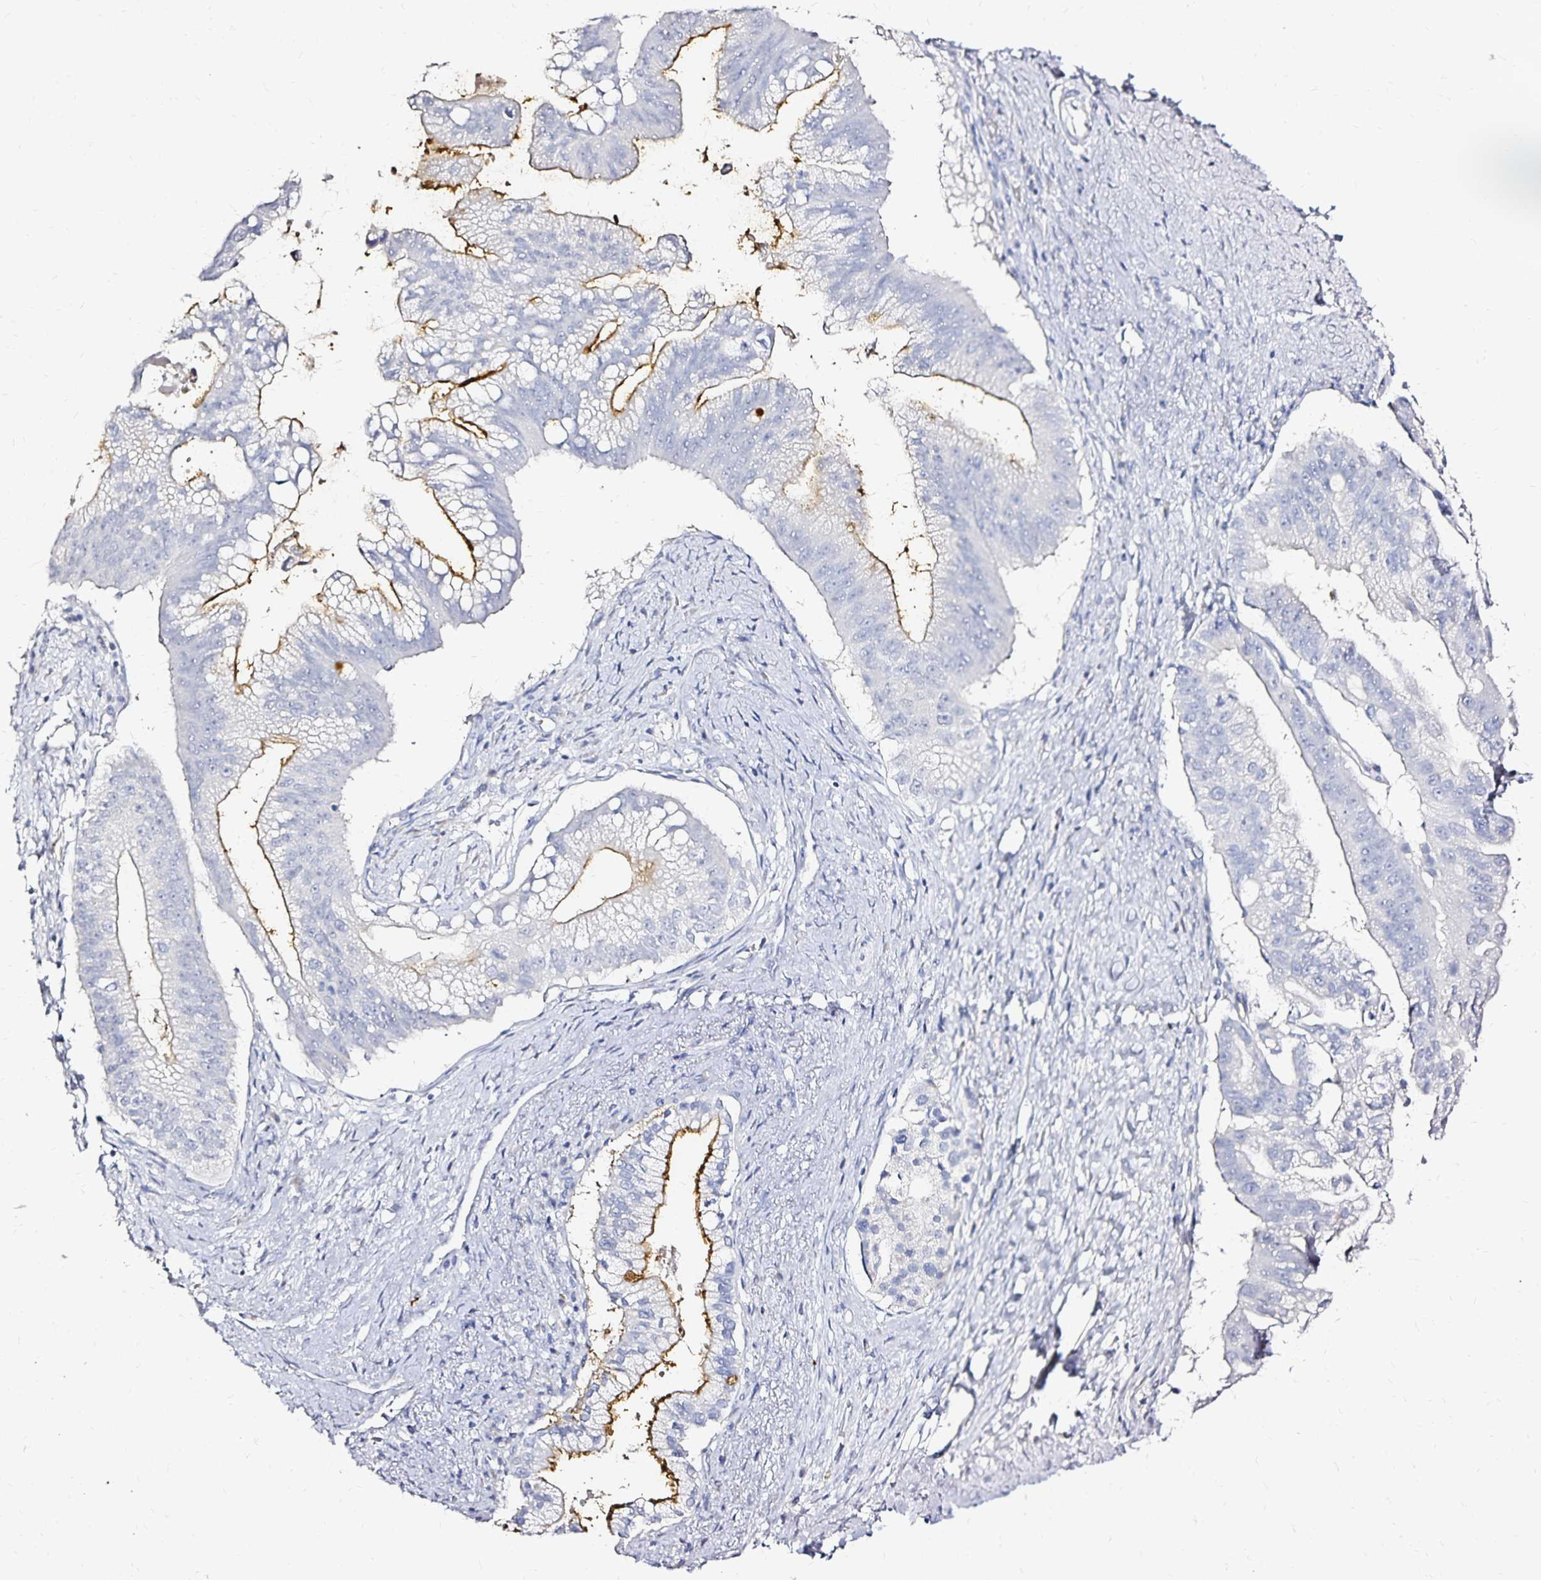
{"staining": {"intensity": "moderate", "quantity": "<25%", "location": "cytoplasmic/membranous"}, "tissue": "pancreatic cancer", "cell_type": "Tumor cells", "image_type": "cancer", "snomed": [{"axis": "morphology", "description": "Adenocarcinoma, NOS"}, {"axis": "topography", "description": "Pancreas"}], "caption": "Tumor cells reveal moderate cytoplasmic/membranous expression in about <25% of cells in pancreatic adenocarcinoma.", "gene": "SLC5A1", "patient": {"sex": "male", "age": 70}}